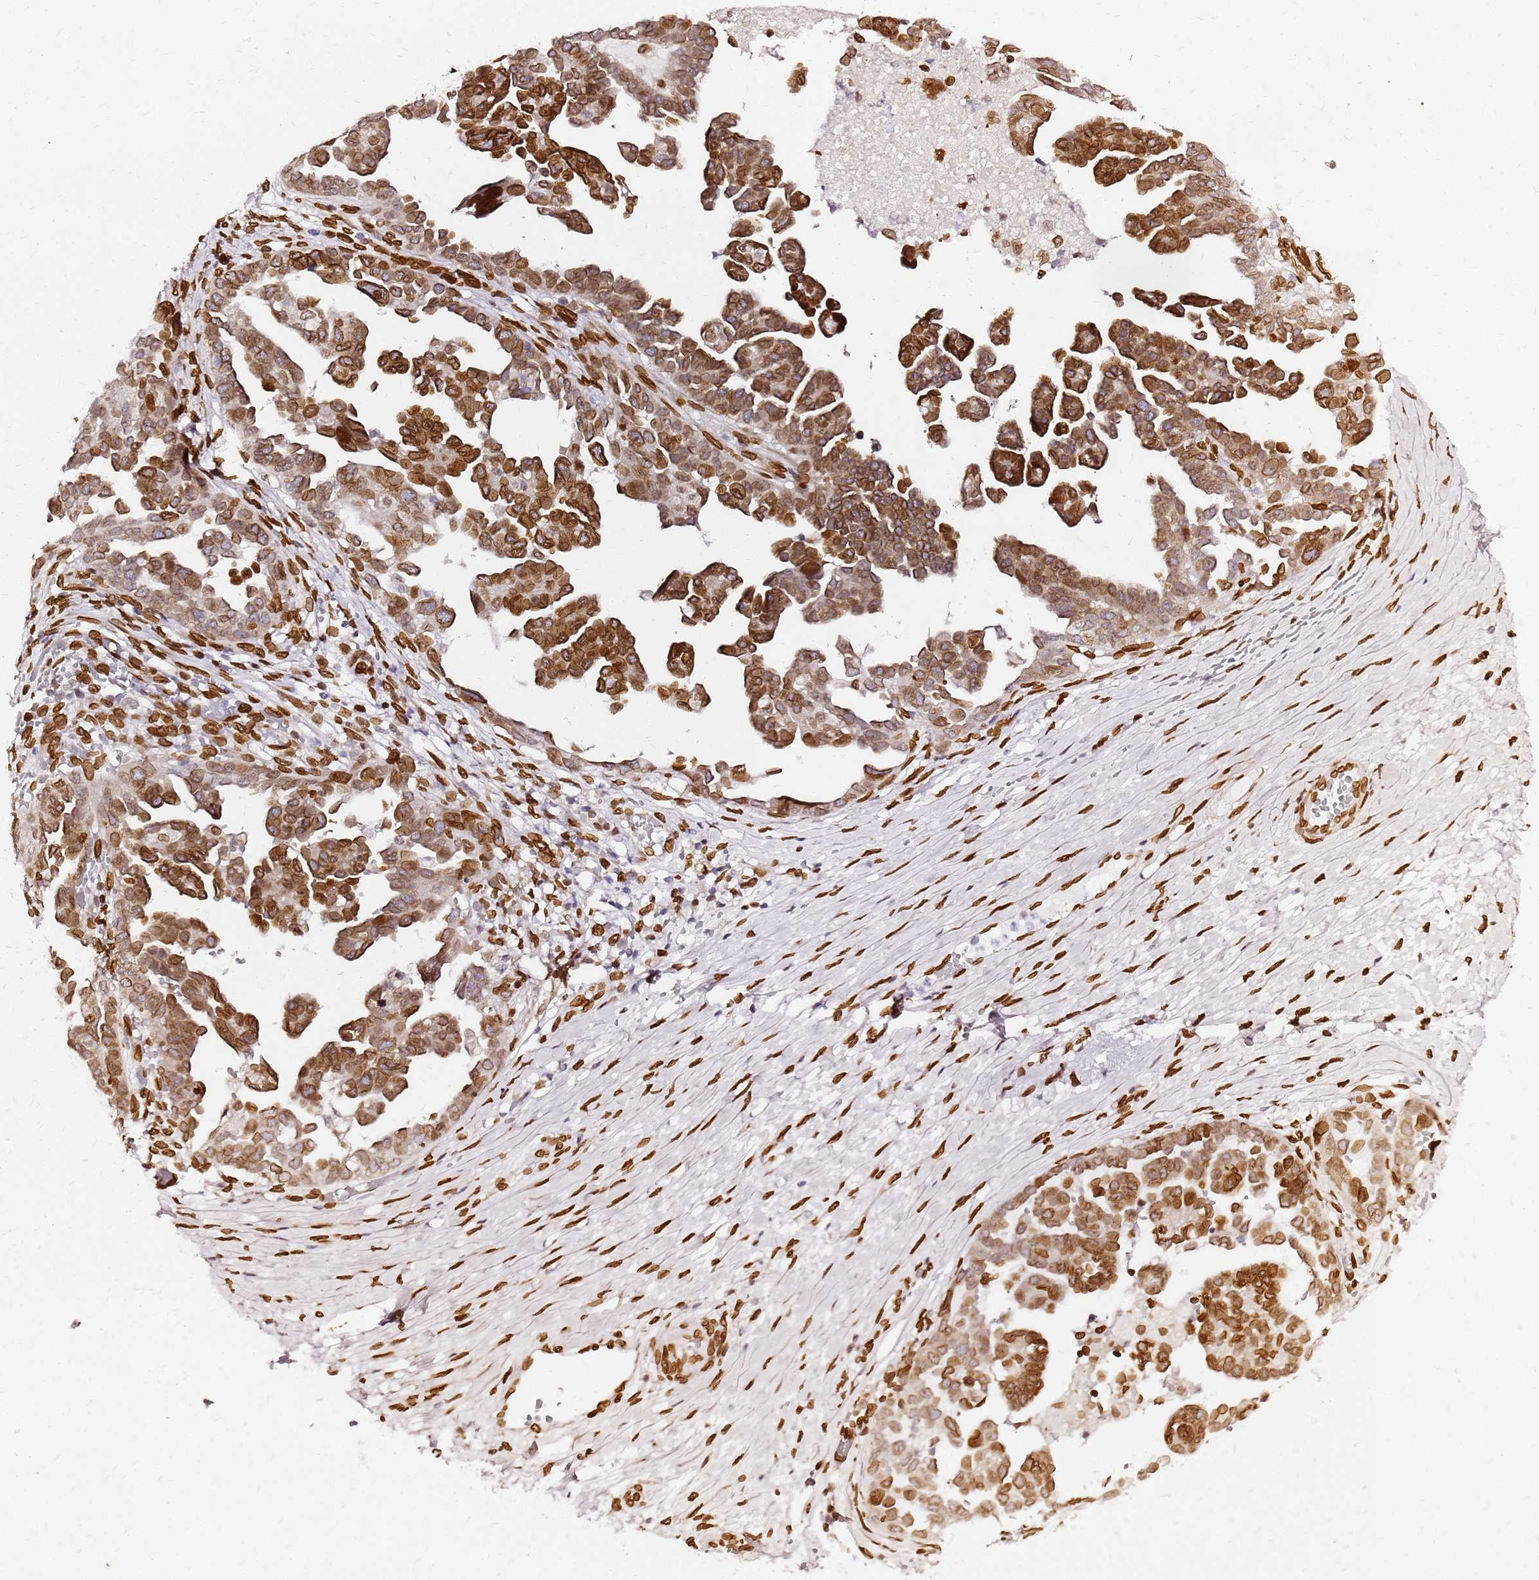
{"staining": {"intensity": "strong", "quantity": ">75%", "location": "cytoplasmic/membranous,nuclear"}, "tissue": "ovarian cancer", "cell_type": "Tumor cells", "image_type": "cancer", "snomed": [{"axis": "morphology", "description": "Cystadenocarcinoma, serous, NOS"}, {"axis": "topography", "description": "Ovary"}], "caption": "Approximately >75% of tumor cells in ovarian cancer reveal strong cytoplasmic/membranous and nuclear protein positivity as visualized by brown immunohistochemical staining.", "gene": "C6orf141", "patient": {"sex": "female", "age": 54}}